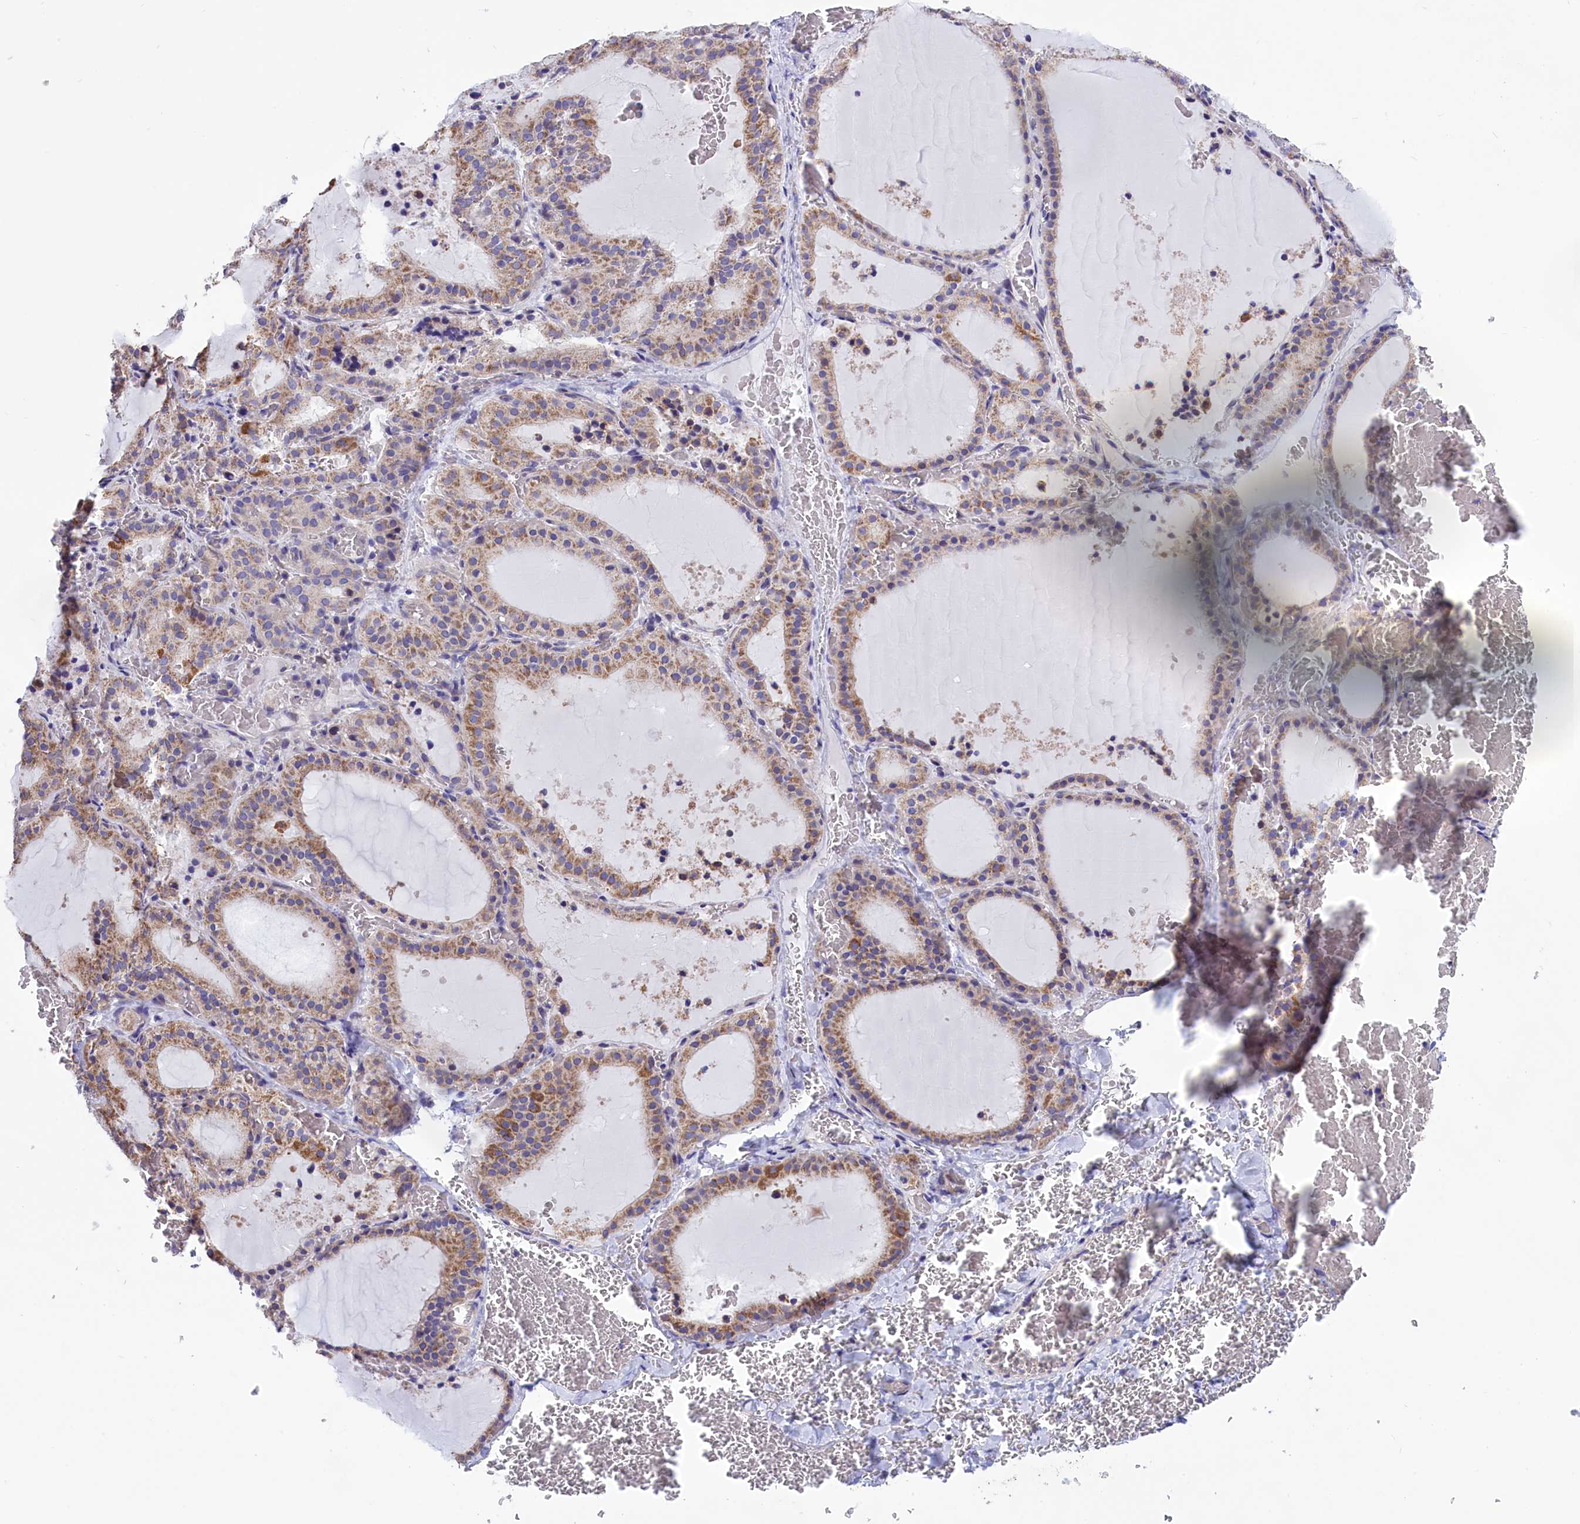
{"staining": {"intensity": "moderate", "quantity": "25%-75%", "location": "cytoplasmic/membranous"}, "tissue": "thyroid gland", "cell_type": "Glandular cells", "image_type": "normal", "snomed": [{"axis": "morphology", "description": "Normal tissue, NOS"}, {"axis": "topography", "description": "Thyroid gland"}], "caption": "An image of thyroid gland stained for a protein shows moderate cytoplasmic/membranous brown staining in glandular cells.", "gene": "CYP2U1", "patient": {"sex": "female", "age": 39}}